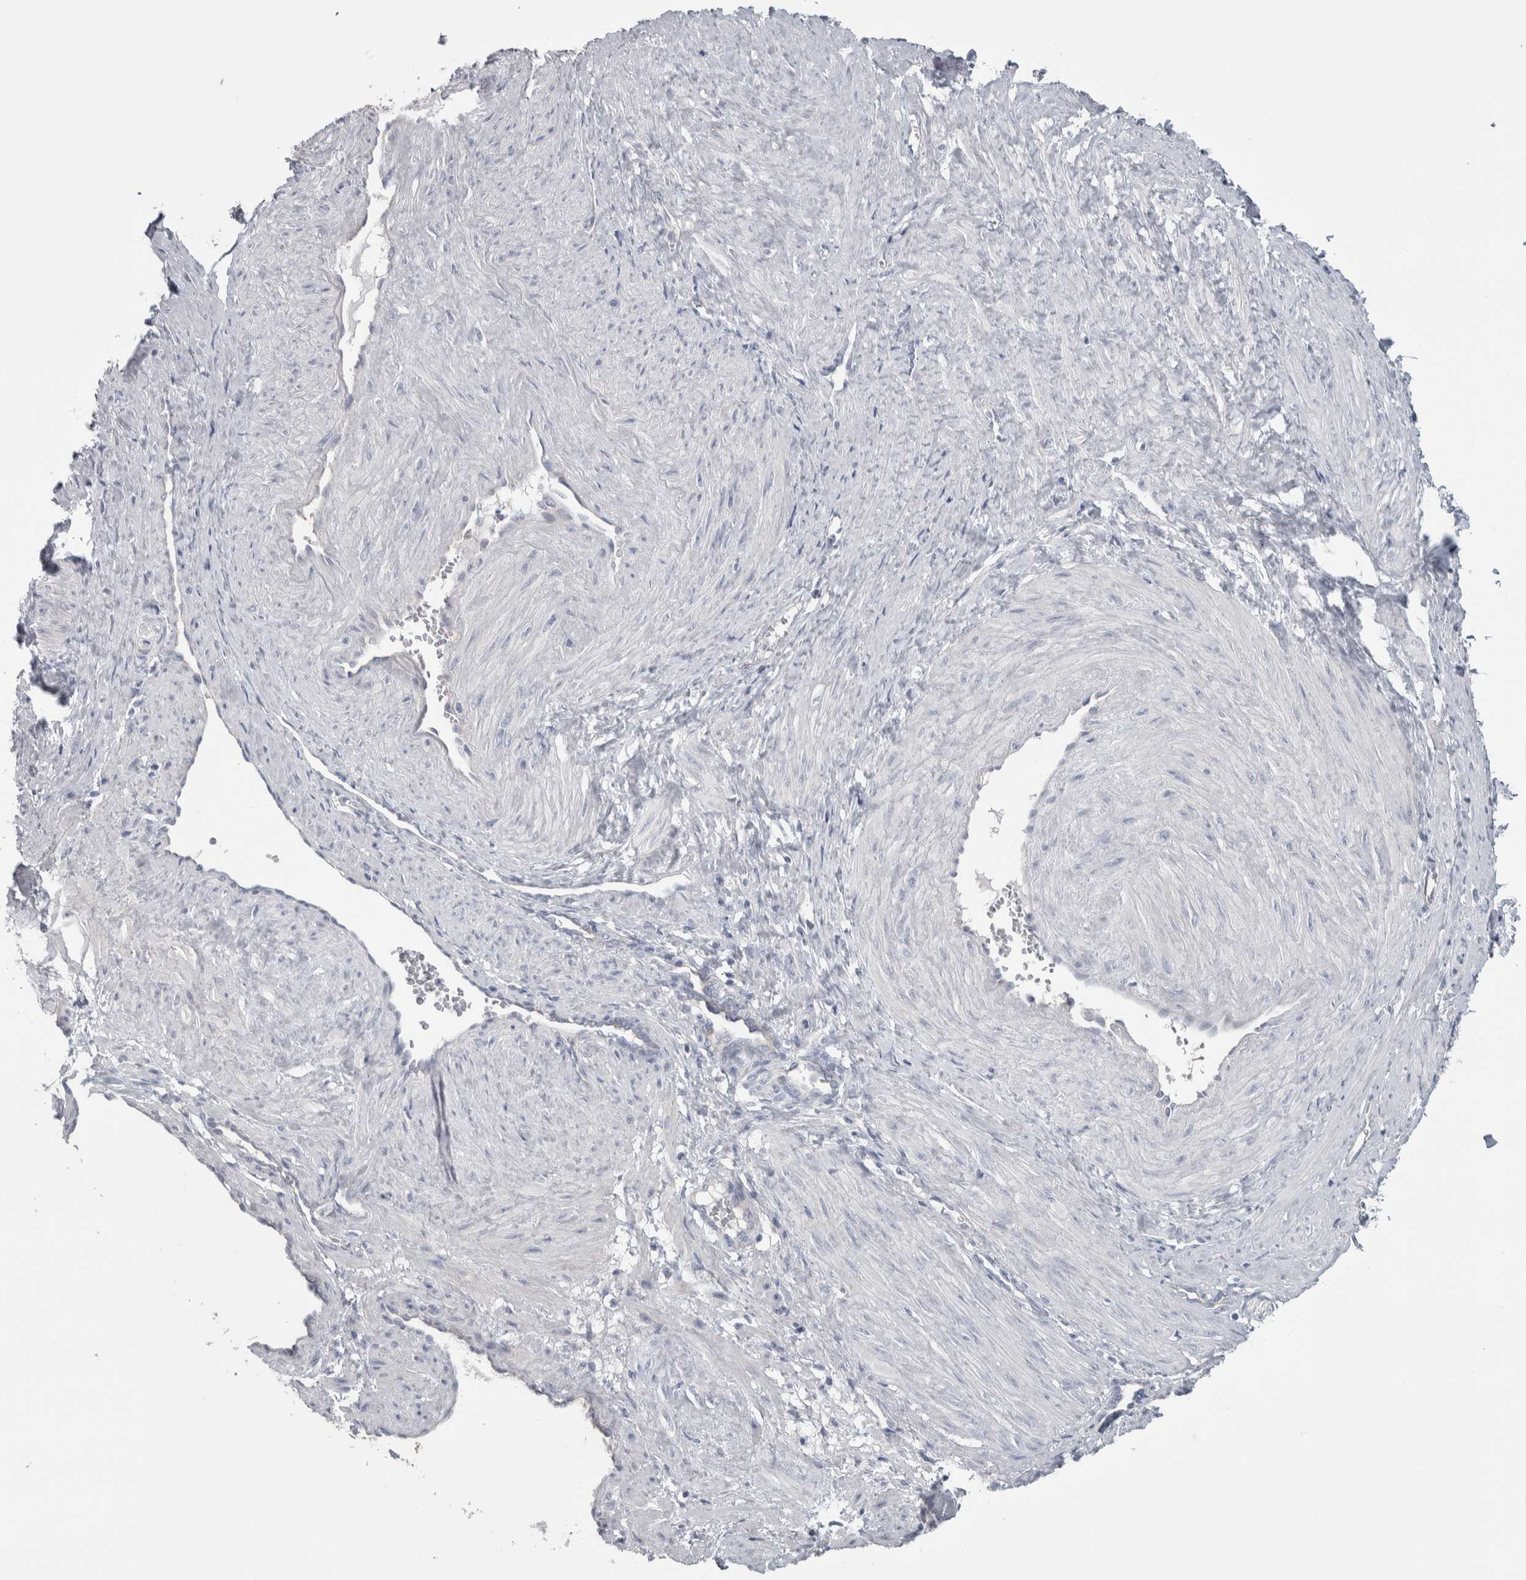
{"staining": {"intensity": "negative", "quantity": "none", "location": "none"}, "tissue": "smooth muscle", "cell_type": "Smooth muscle cells", "image_type": "normal", "snomed": [{"axis": "morphology", "description": "Normal tissue, NOS"}, {"axis": "topography", "description": "Endometrium"}], "caption": "Immunohistochemistry (IHC) histopathology image of unremarkable human smooth muscle stained for a protein (brown), which reveals no expression in smooth muscle cells. The staining was performed using DAB (3,3'-diaminobenzidine) to visualize the protein expression in brown, while the nuclei were stained in blue with hematoxylin (Magnification: 20x).", "gene": "GPHN", "patient": {"sex": "female", "age": 33}}